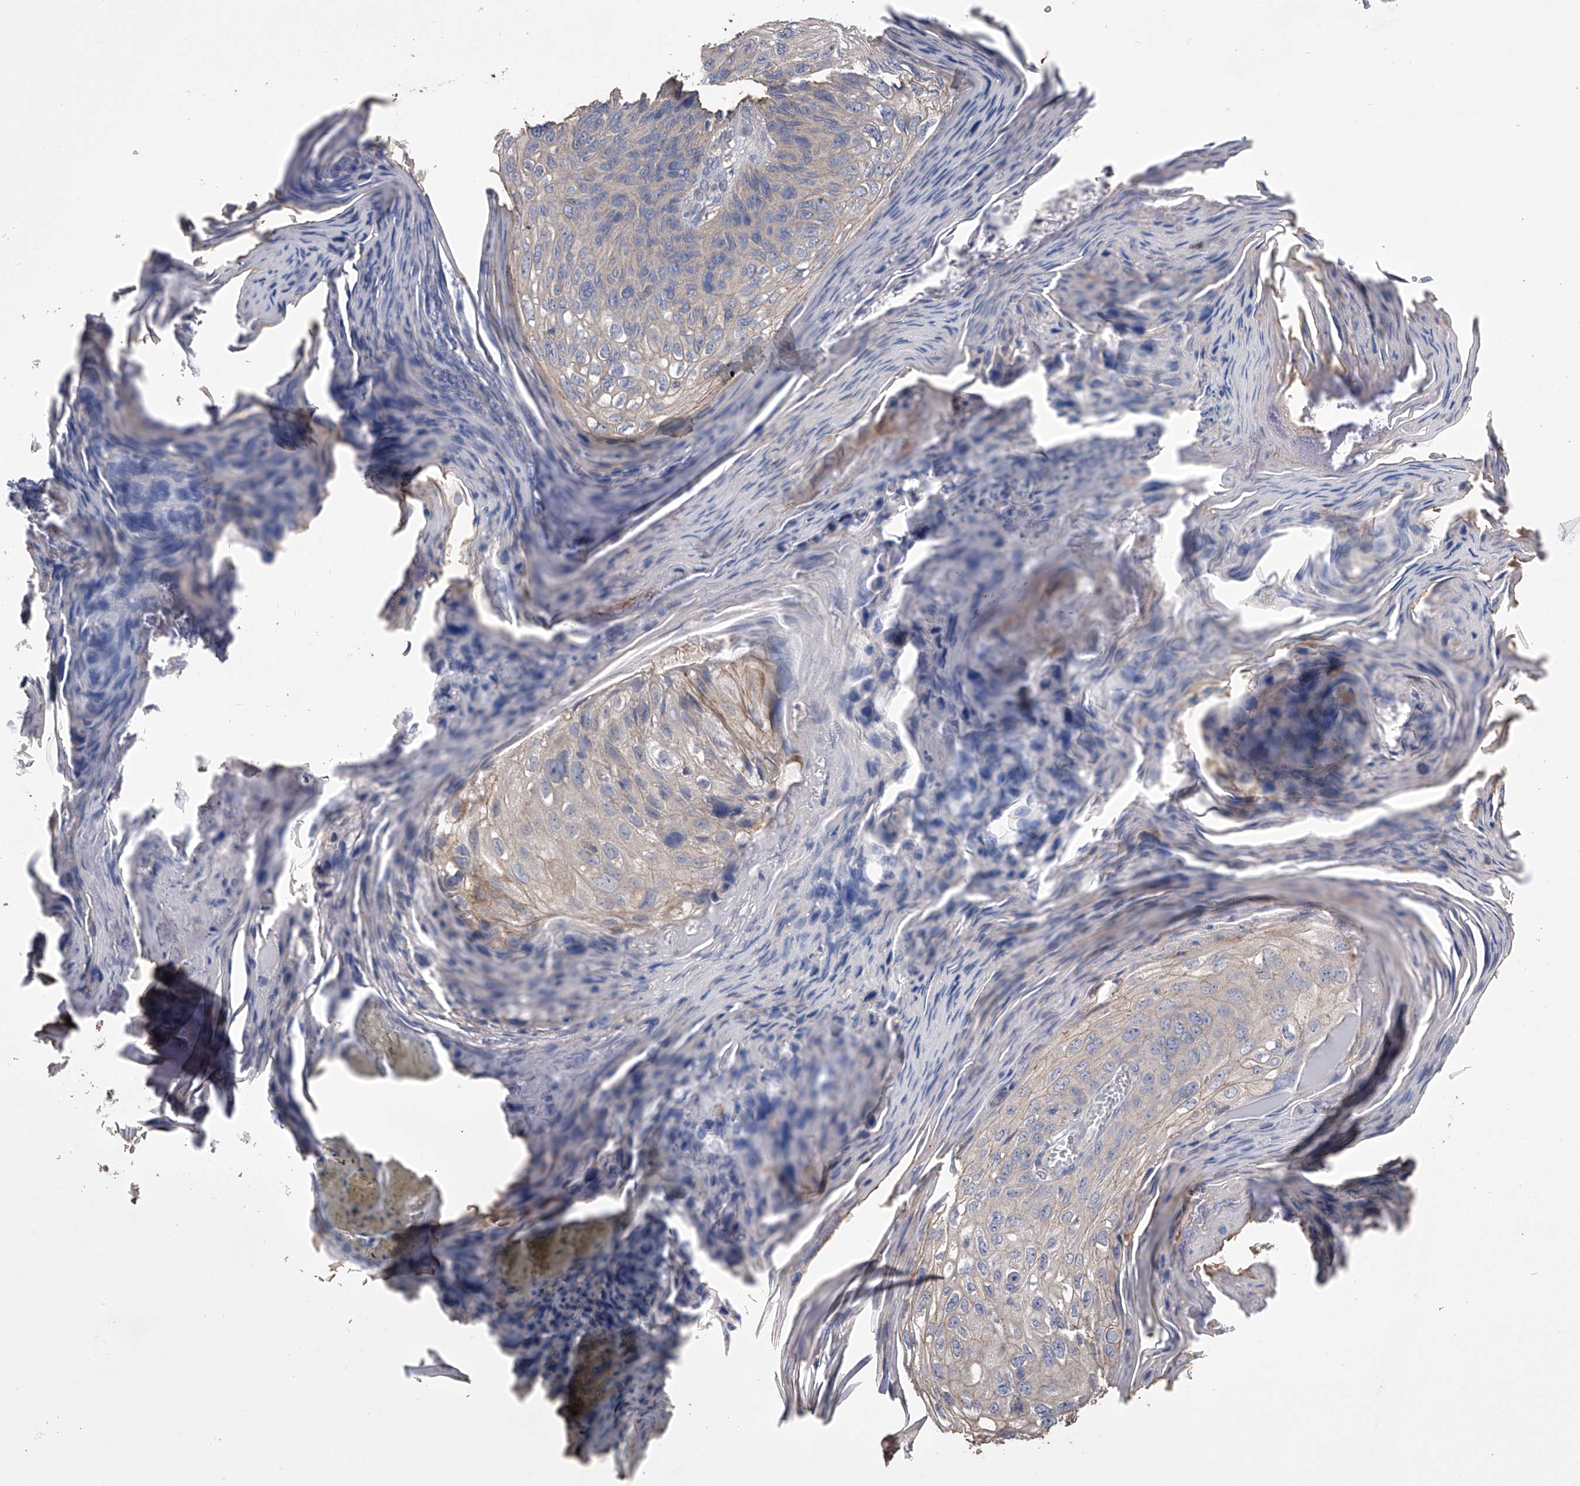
{"staining": {"intensity": "negative", "quantity": "none", "location": "none"}, "tissue": "skin cancer", "cell_type": "Tumor cells", "image_type": "cancer", "snomed": [{"axis": "morphology", "description": "Squamous cell carcinoma, NOS"}, {"axis": "topography", "description": "Skin"}], "caption": "The immunohistochemistry (IHC) histopathology image has no significant staining in tumor cells of skin cancer (squamous cell carcinoma) tissue.", "gene": "ZNF343", "patient": {"sex": "female", "age": 90}}